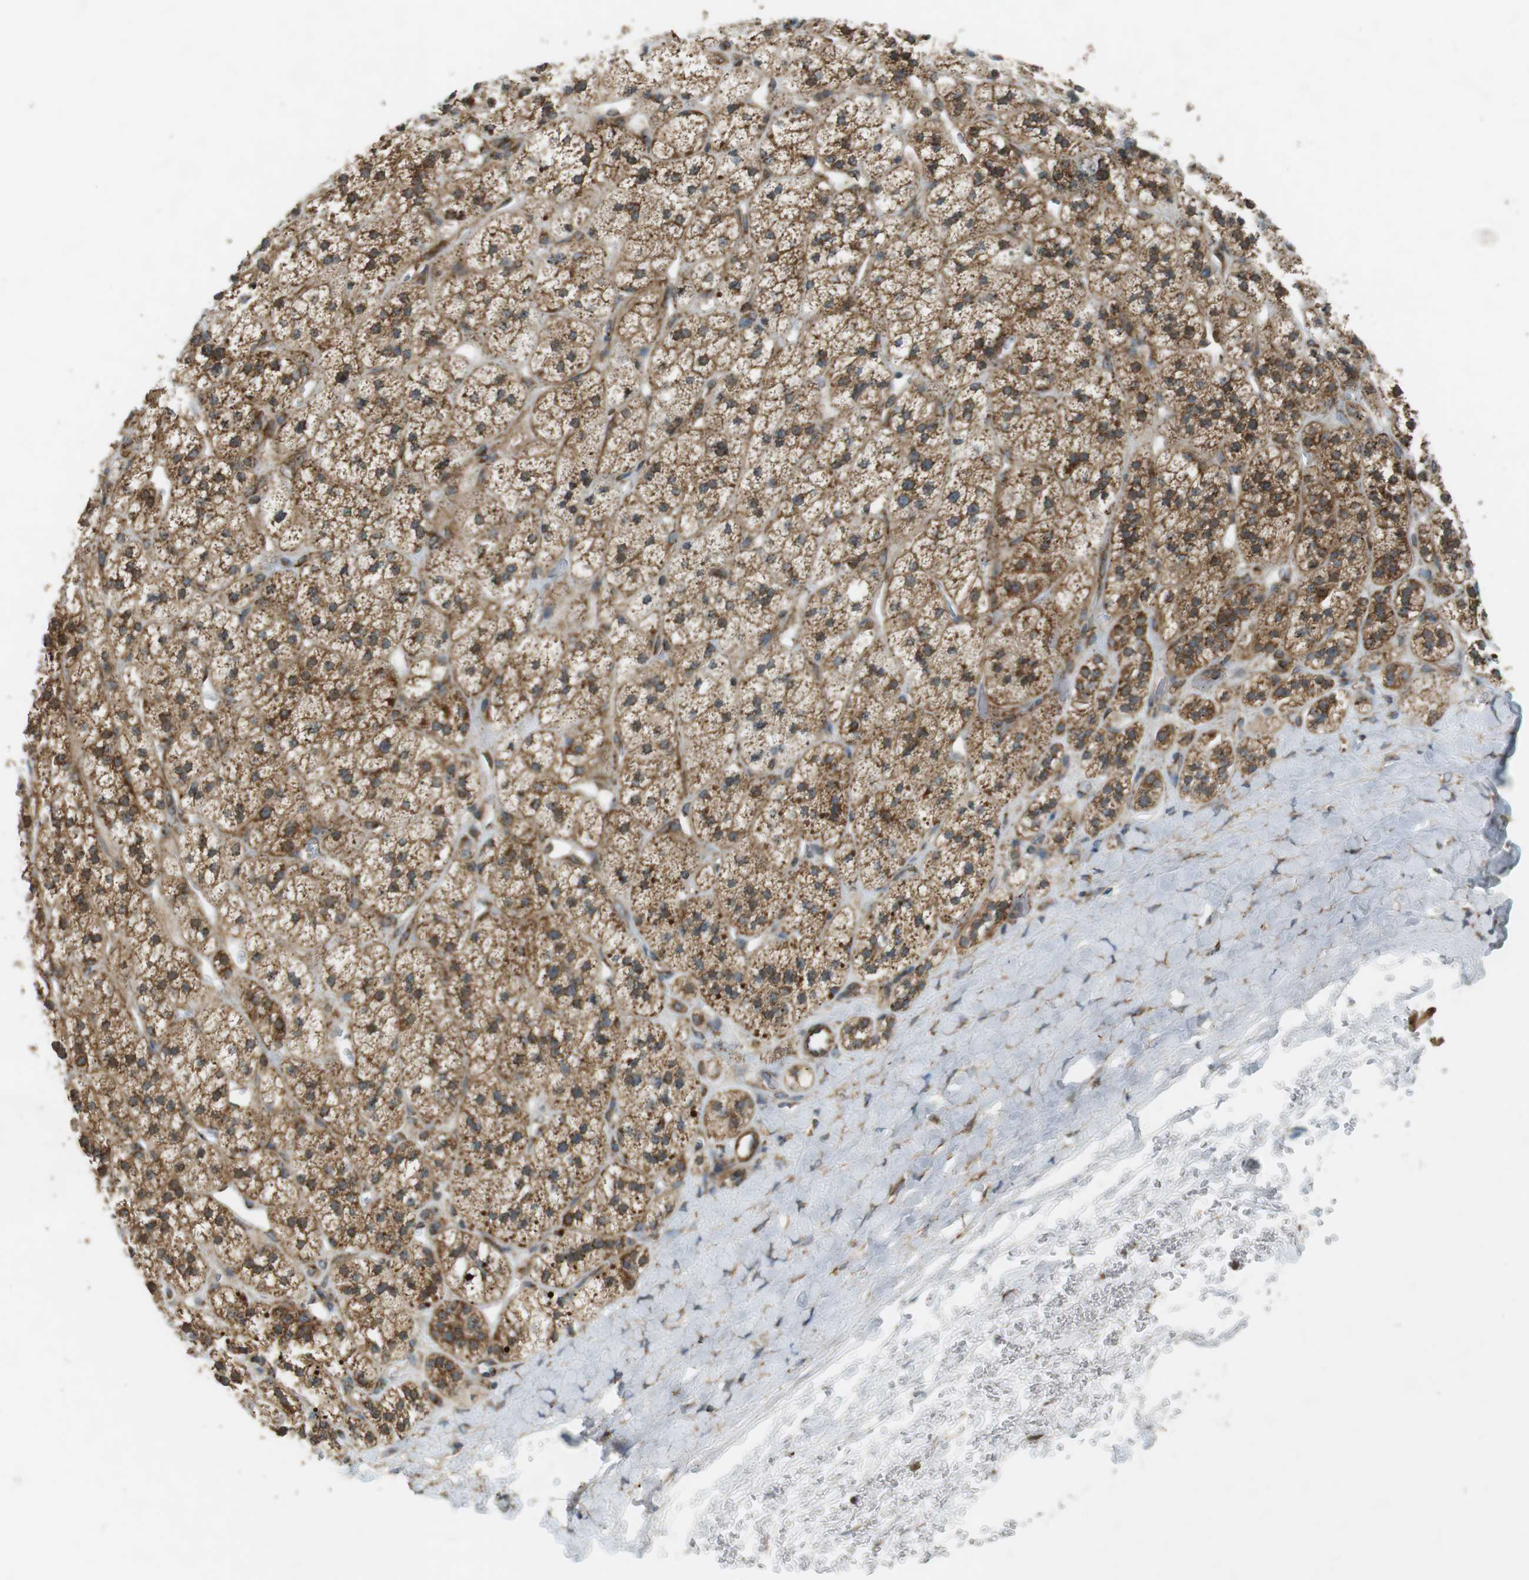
{"staining": {"intensity": "moderate", "quantity": ">75%", "location": "cytoplasmic/membranous"}, "tissue": "adrenal gland", "cell_type": "Glandular cells", "image_type": "normal", "snomed": [{"axis": "morphology", "description": "Normal tissue, NOS"}, {"axis": "topography", "description": "Adrenal gland"}], "caption": "High-magnification brightfield microscopy of benign adrenal gland stained with DAB (brown) and counterstained with hematoxylin (blue). glandular cells exhibit moderate cytoplasmic/membranous staining is identified in approximately>75% of cells. Using DAB (brown) and hematoxylin (blue) stains, captured at high magnification using brightfield microscopy.", "gene": "SLC41A1", "patient": {"sex": "male", "age": 56}}